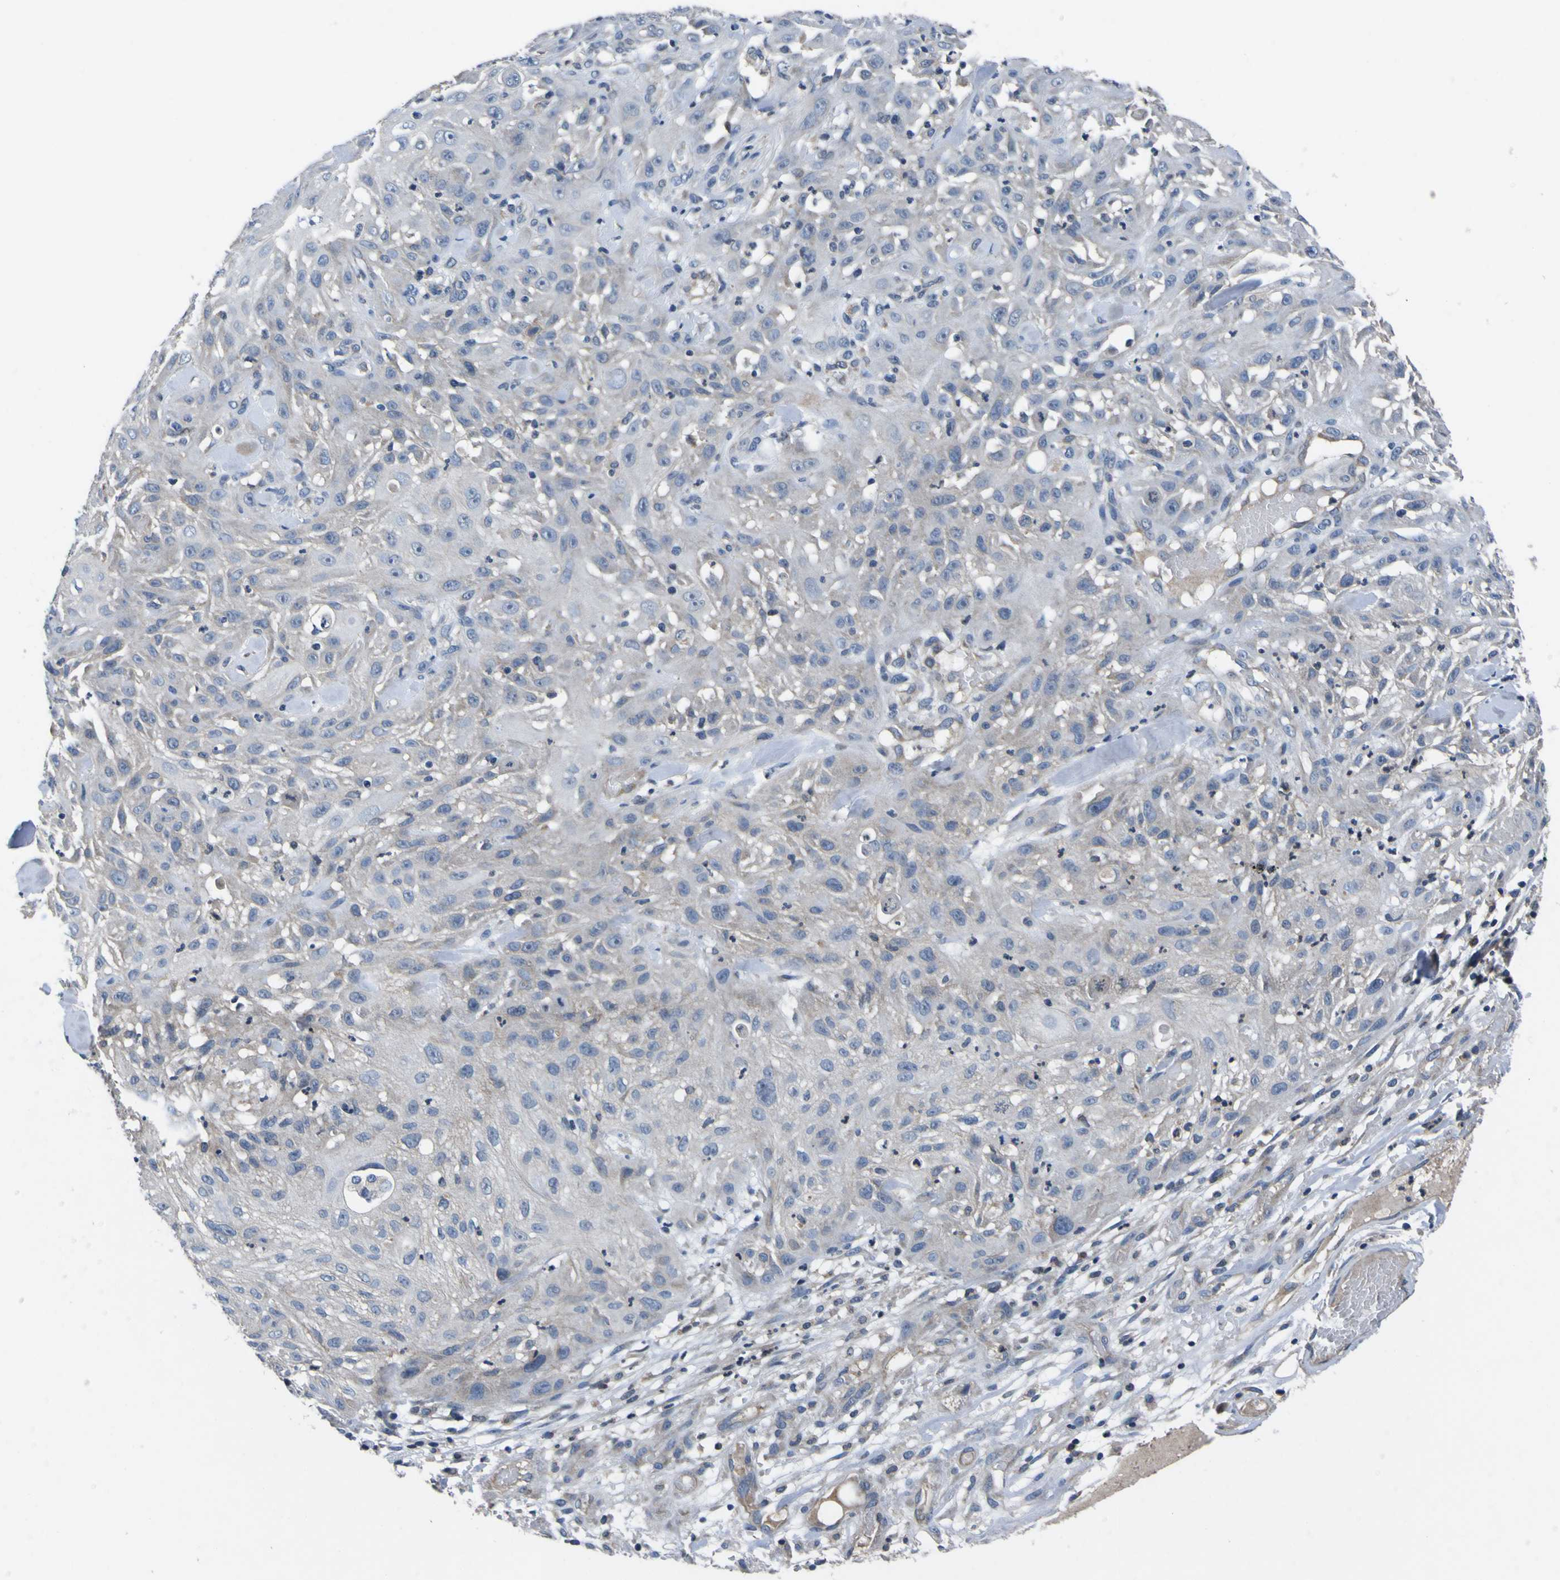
{"staining": {"intensity": "negative", "quantity": "none", "location": "none"}, "tissue": "skin cancer", "cell_type": "Tumor cells", "image_type": "cancer", "snomed": [{"axis": "morphology", "description": "Squamous cell carcinoma, NOS"}, {"axis": "topography", "description": "Skin"}], "caption": "IHC photomicrograph of neoplastic tissue: skin squamous cell carcinoma stained with DAB (3,3'-diaminobenzidine) exhibits no significant protein staining in tumor cells.", "gene": "EPHB4", "patient": {"sex": "male", "age": 75}}